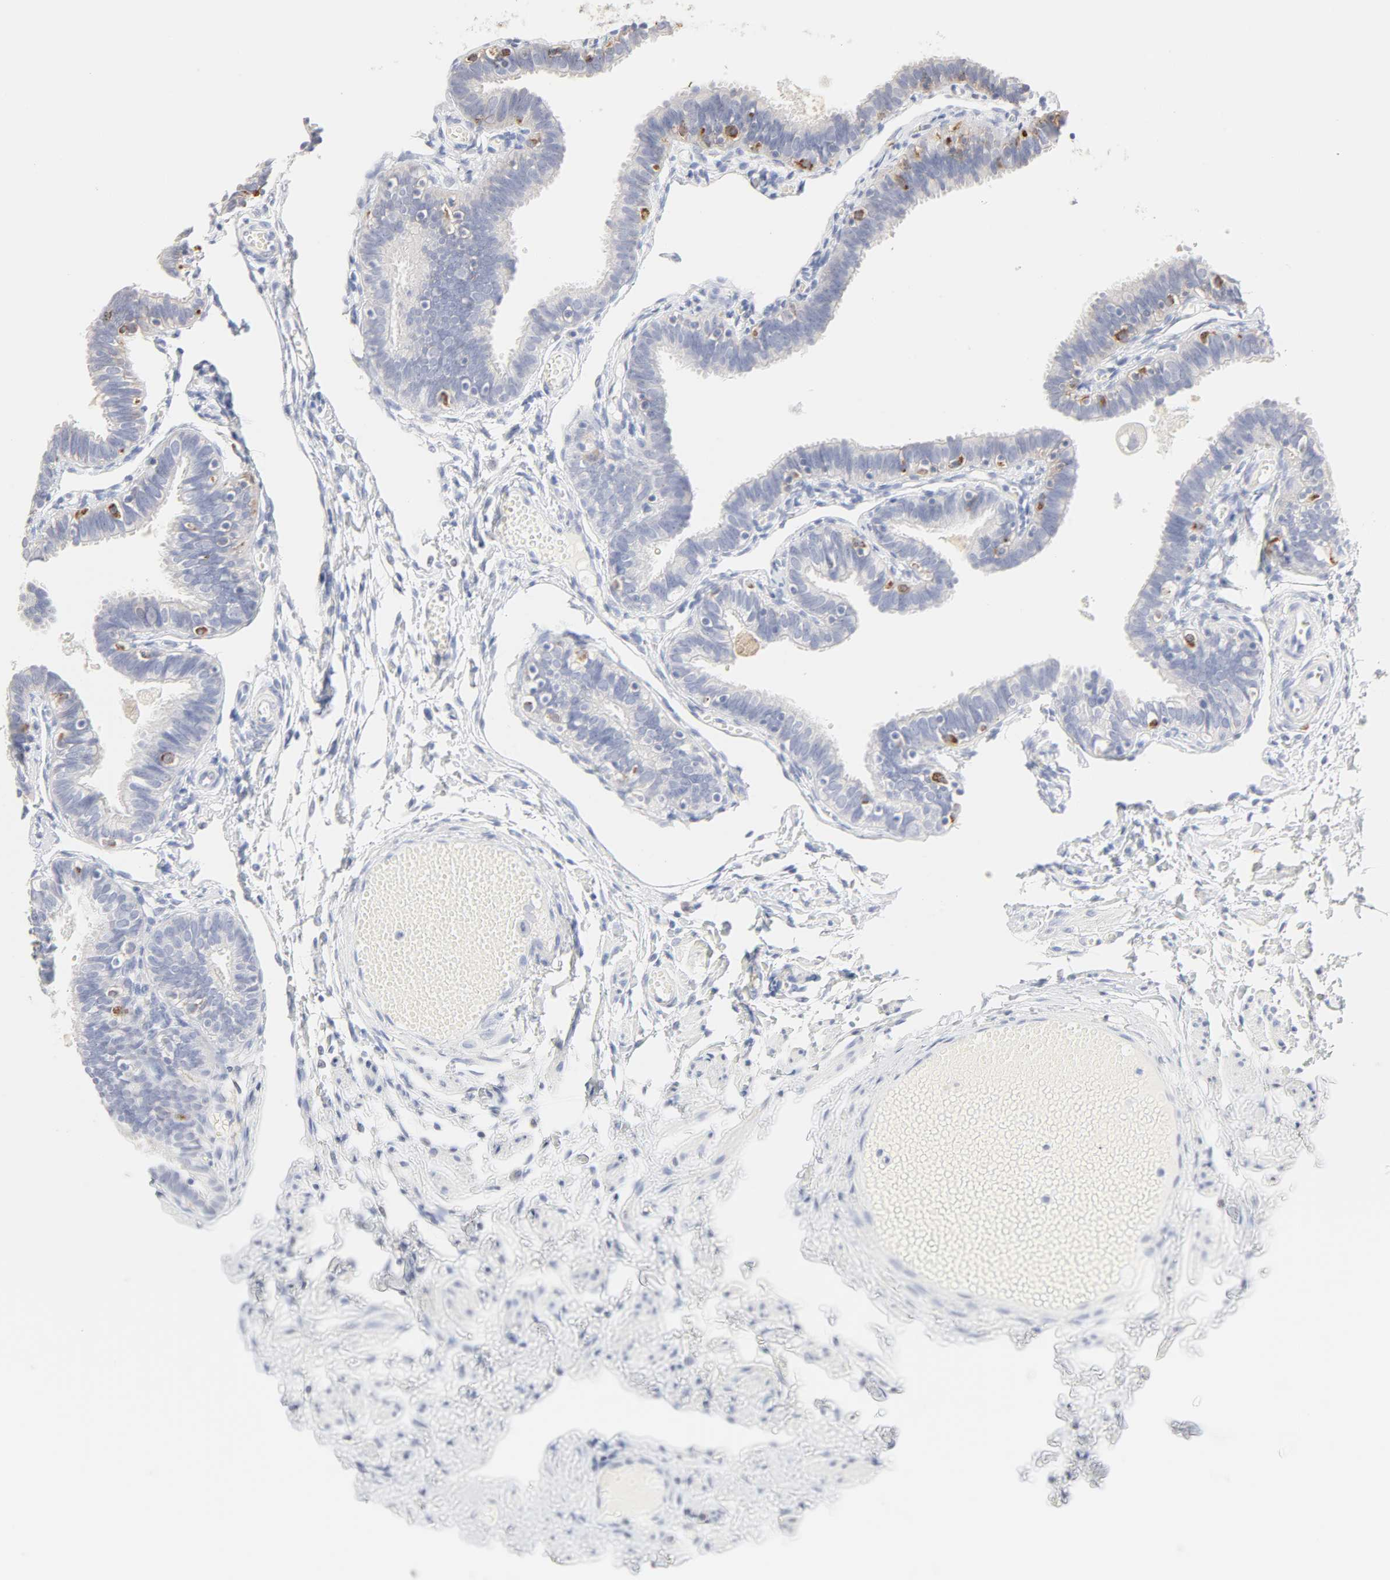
{"staining": {"intensity": "strong", "quantity": "<25%", "location": "cytoplasmic/membranous"}, "tissue": "fallopian tube", "cell_type": "Glandular cells", "image_type": "normal", "snomed": [{"axis": "morphology", "description": "Normal tissue, NOS"}, {"axis": "topography", "description": "Fallopian tube"}], "caption": "High-power microscopy captured an immunohistochemistry micrograph of normal fallopian tube, revealing strong cytoplasmic/membranous positivity in approximately <25% of glandular cells. (IHC, brightfield microscopy, high magnification).", "gene": "FCGBP", "patient": {"sex": "female", "age": 46}}